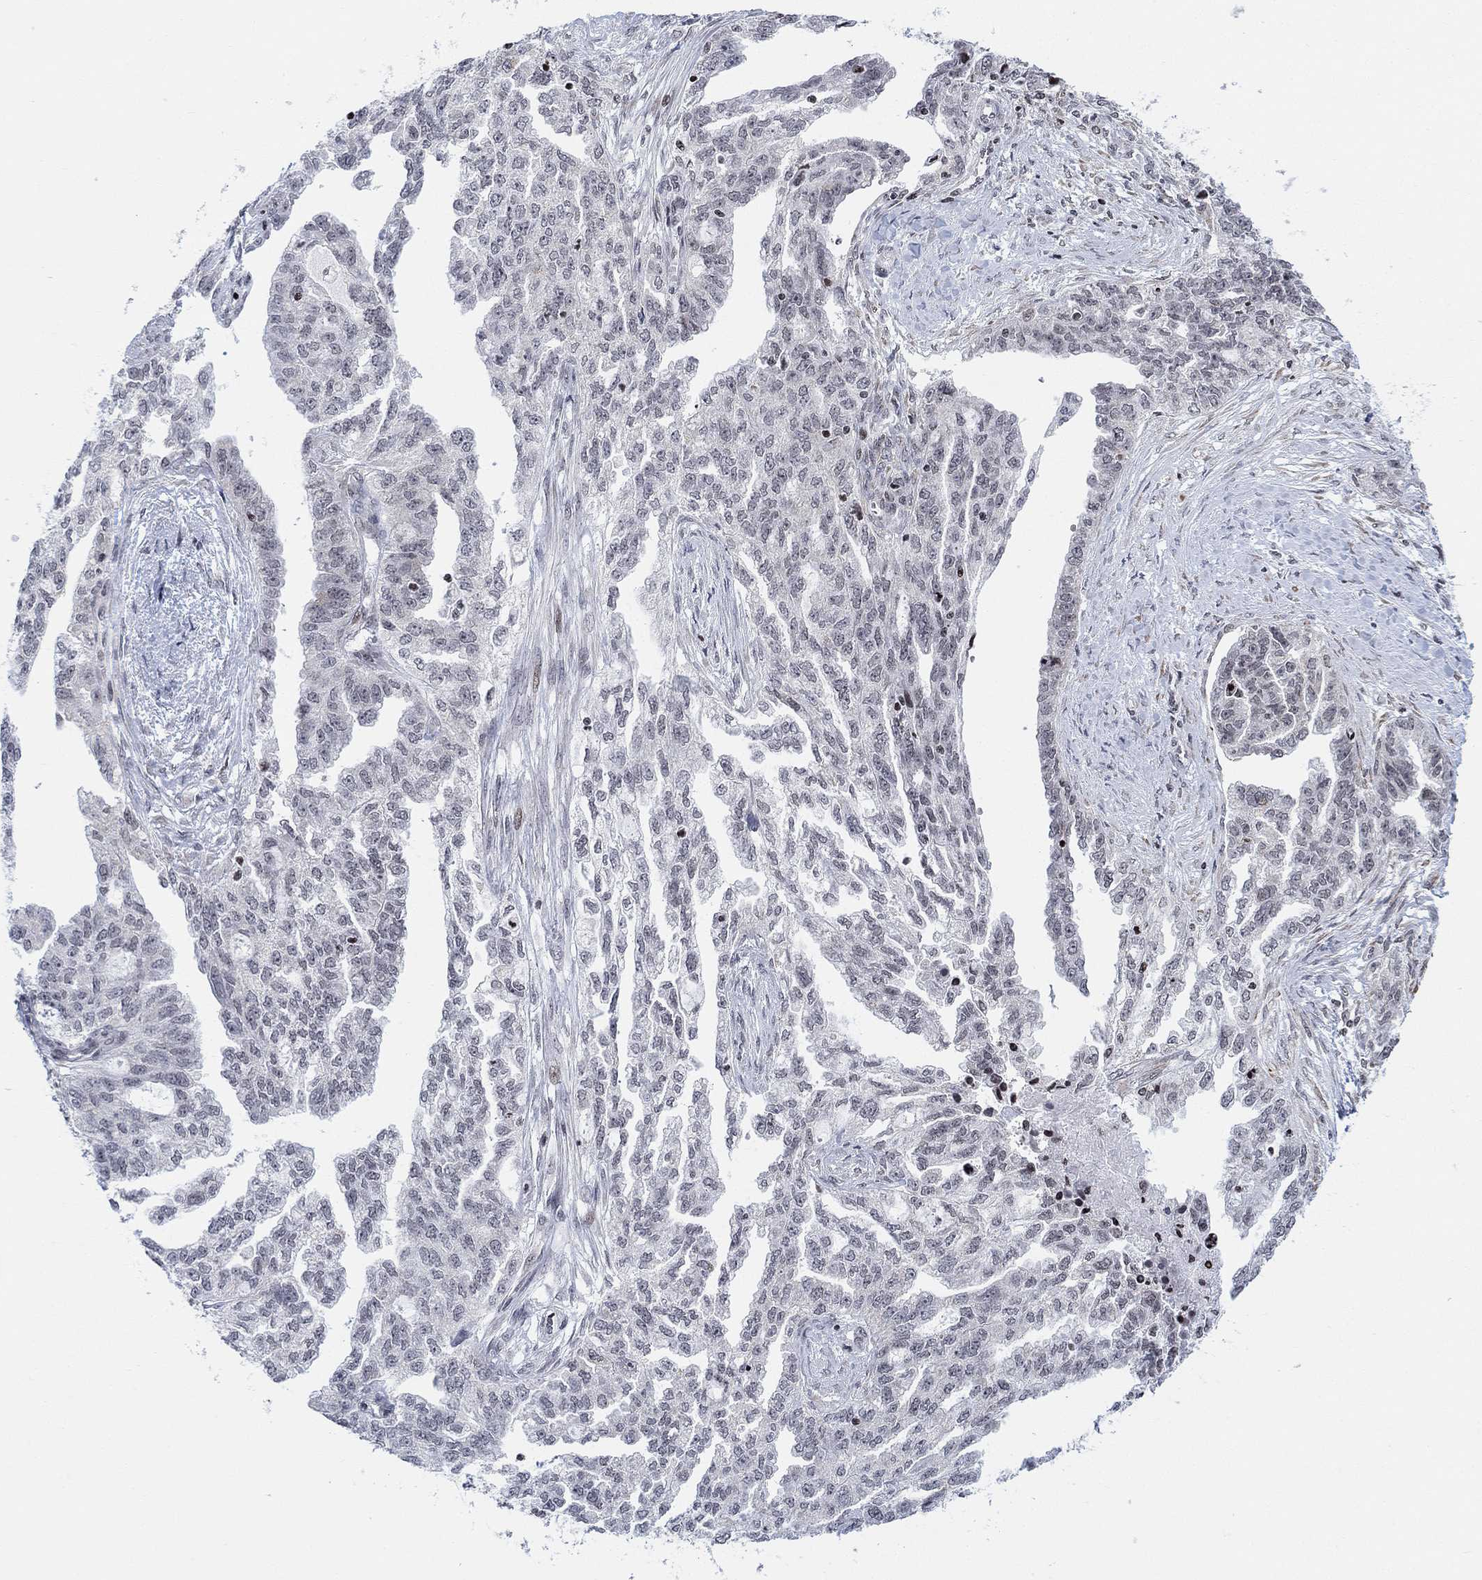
{"staining": {"intensity": "negative", "quantity": "none", "location": "none"}, "tissue": "ovarian cancer", "cell_type": "Tumor cells", "image_type": "cancer", "snomed": [{"axis": "morphology", "description": "Cystadenocarcinoma, serous, NOS"}, {"axis": "topography", "description": "Ovary"}], "caption": "Serous cystadenocarcinoma (ovarian) was stained to show a protein in brown. There is no significant expression in tumor cells.", "gene": "ABHD14A", "patient": {"sex": "female", "age": 51}}